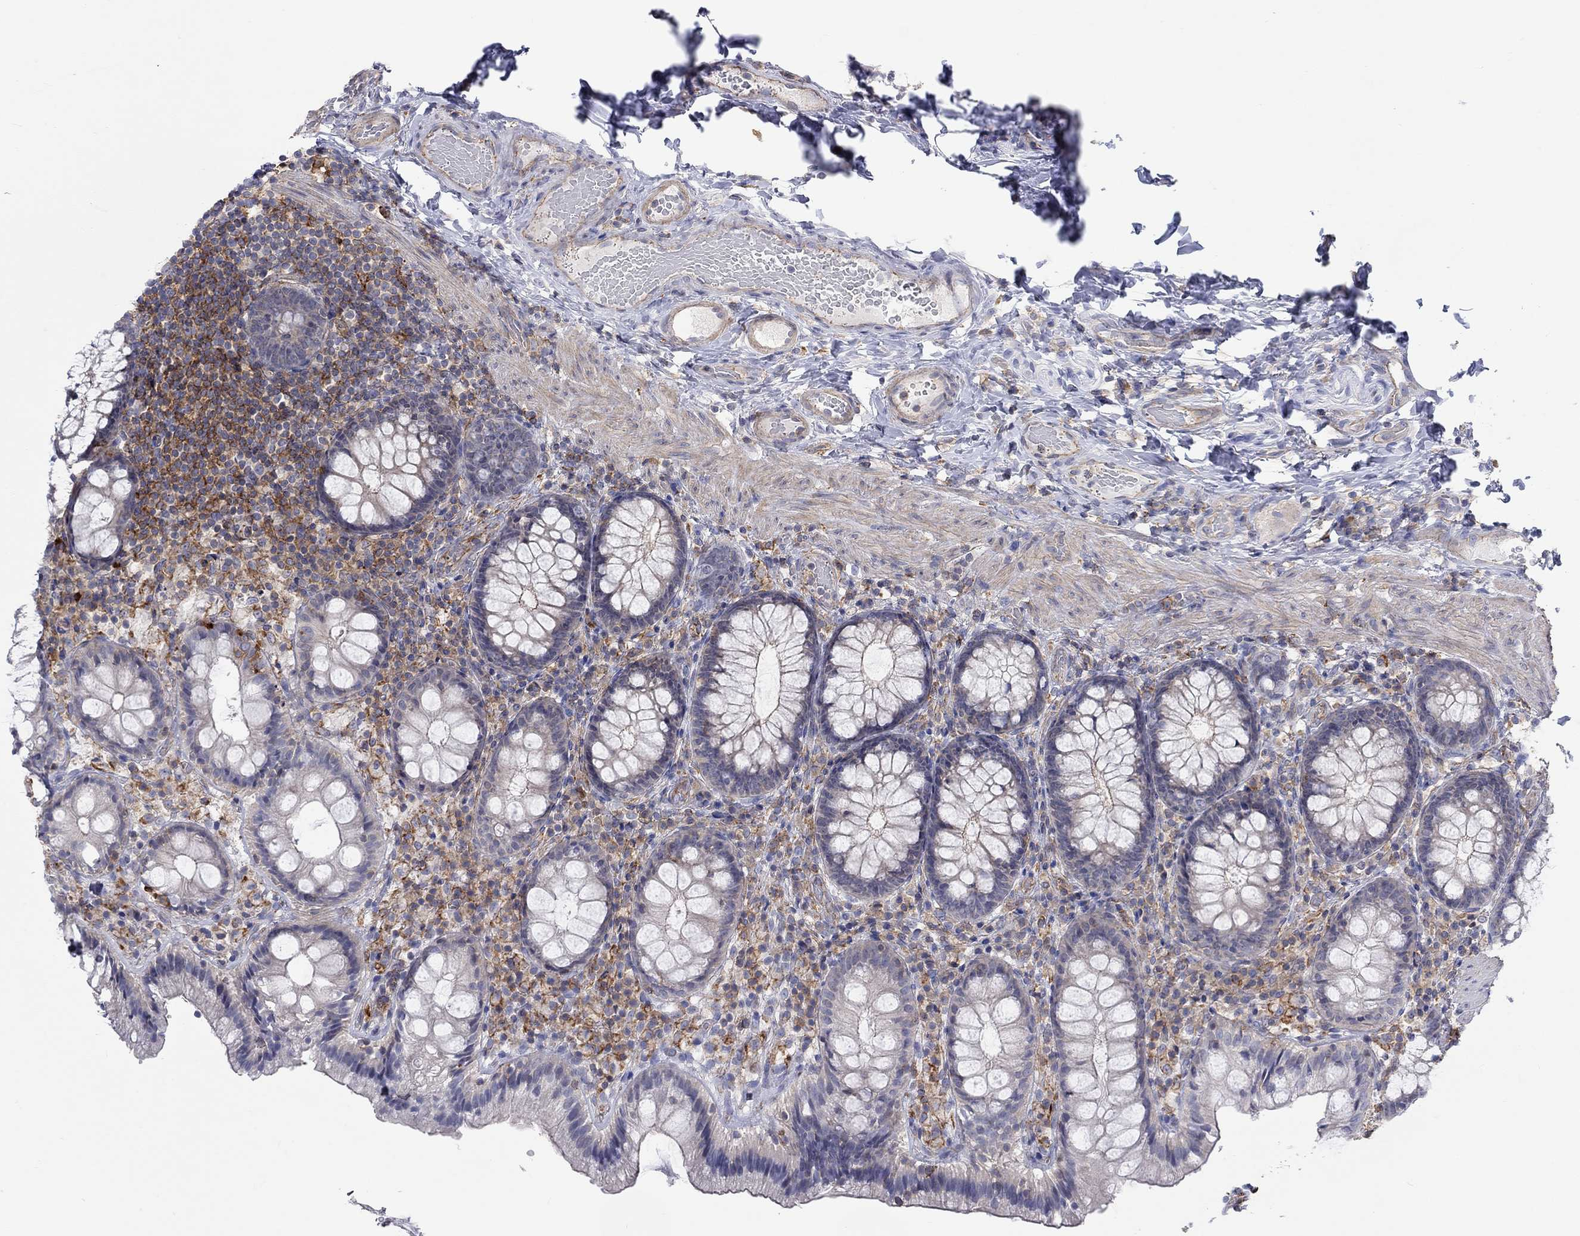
{"staining": {"intensity": "moderate", "quantity": "<25%", "location": "cytoplasmic/membranous"}, "tissue": "colon", "cell_type": "Endothelial cells", "image_type": "normal", "snomed": [{"axis": "morphology", "description": "Normal tissue, NOS"}, {"axis": "topography", "description": "Colon"}], "caption": "Benign colon demonstrates moderate cytoplasmic/membranous staining in about <25% of endothelial cells.", "gene": "PCDHGA10", "patient": {"sex": "female", "age": 86}}